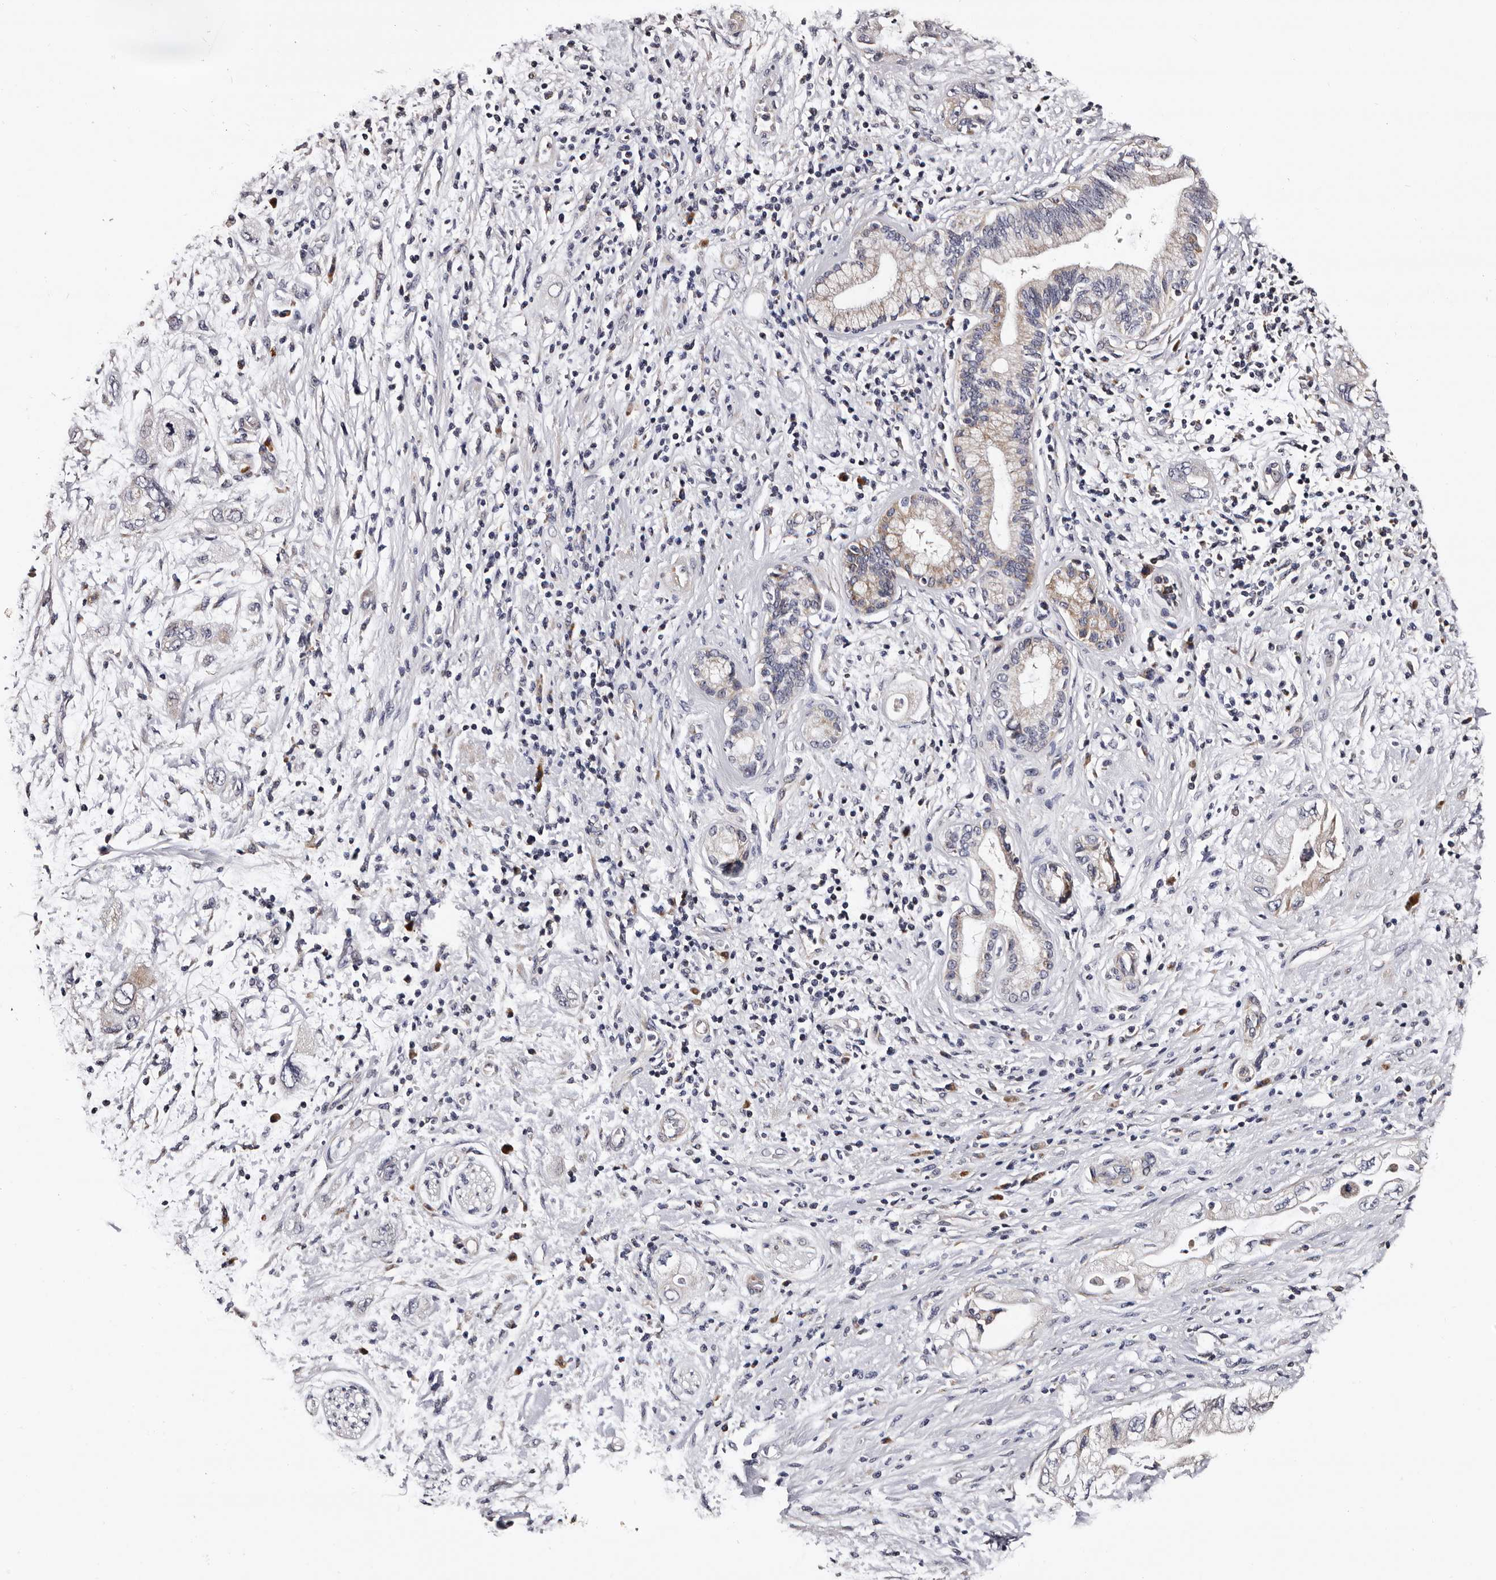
{"staining": {"intensity": "negative", "quantity": "none", "location": "none"}, "tissue": "pancreatic cancer", "cell_type": "Tumor cells", "image_type": "cancer", "snomed": [{"axis": "morphology", "description": "Adenocarcinoma, NOS"}, {"axis": "topography", "description": "Pancreas"}], "caption": "Histopathology image shows no significant protein expression in tumor cells of pancreatic cancer.", "gene": "TAF4B", "patient": {"sex": "female", "age": 73}}